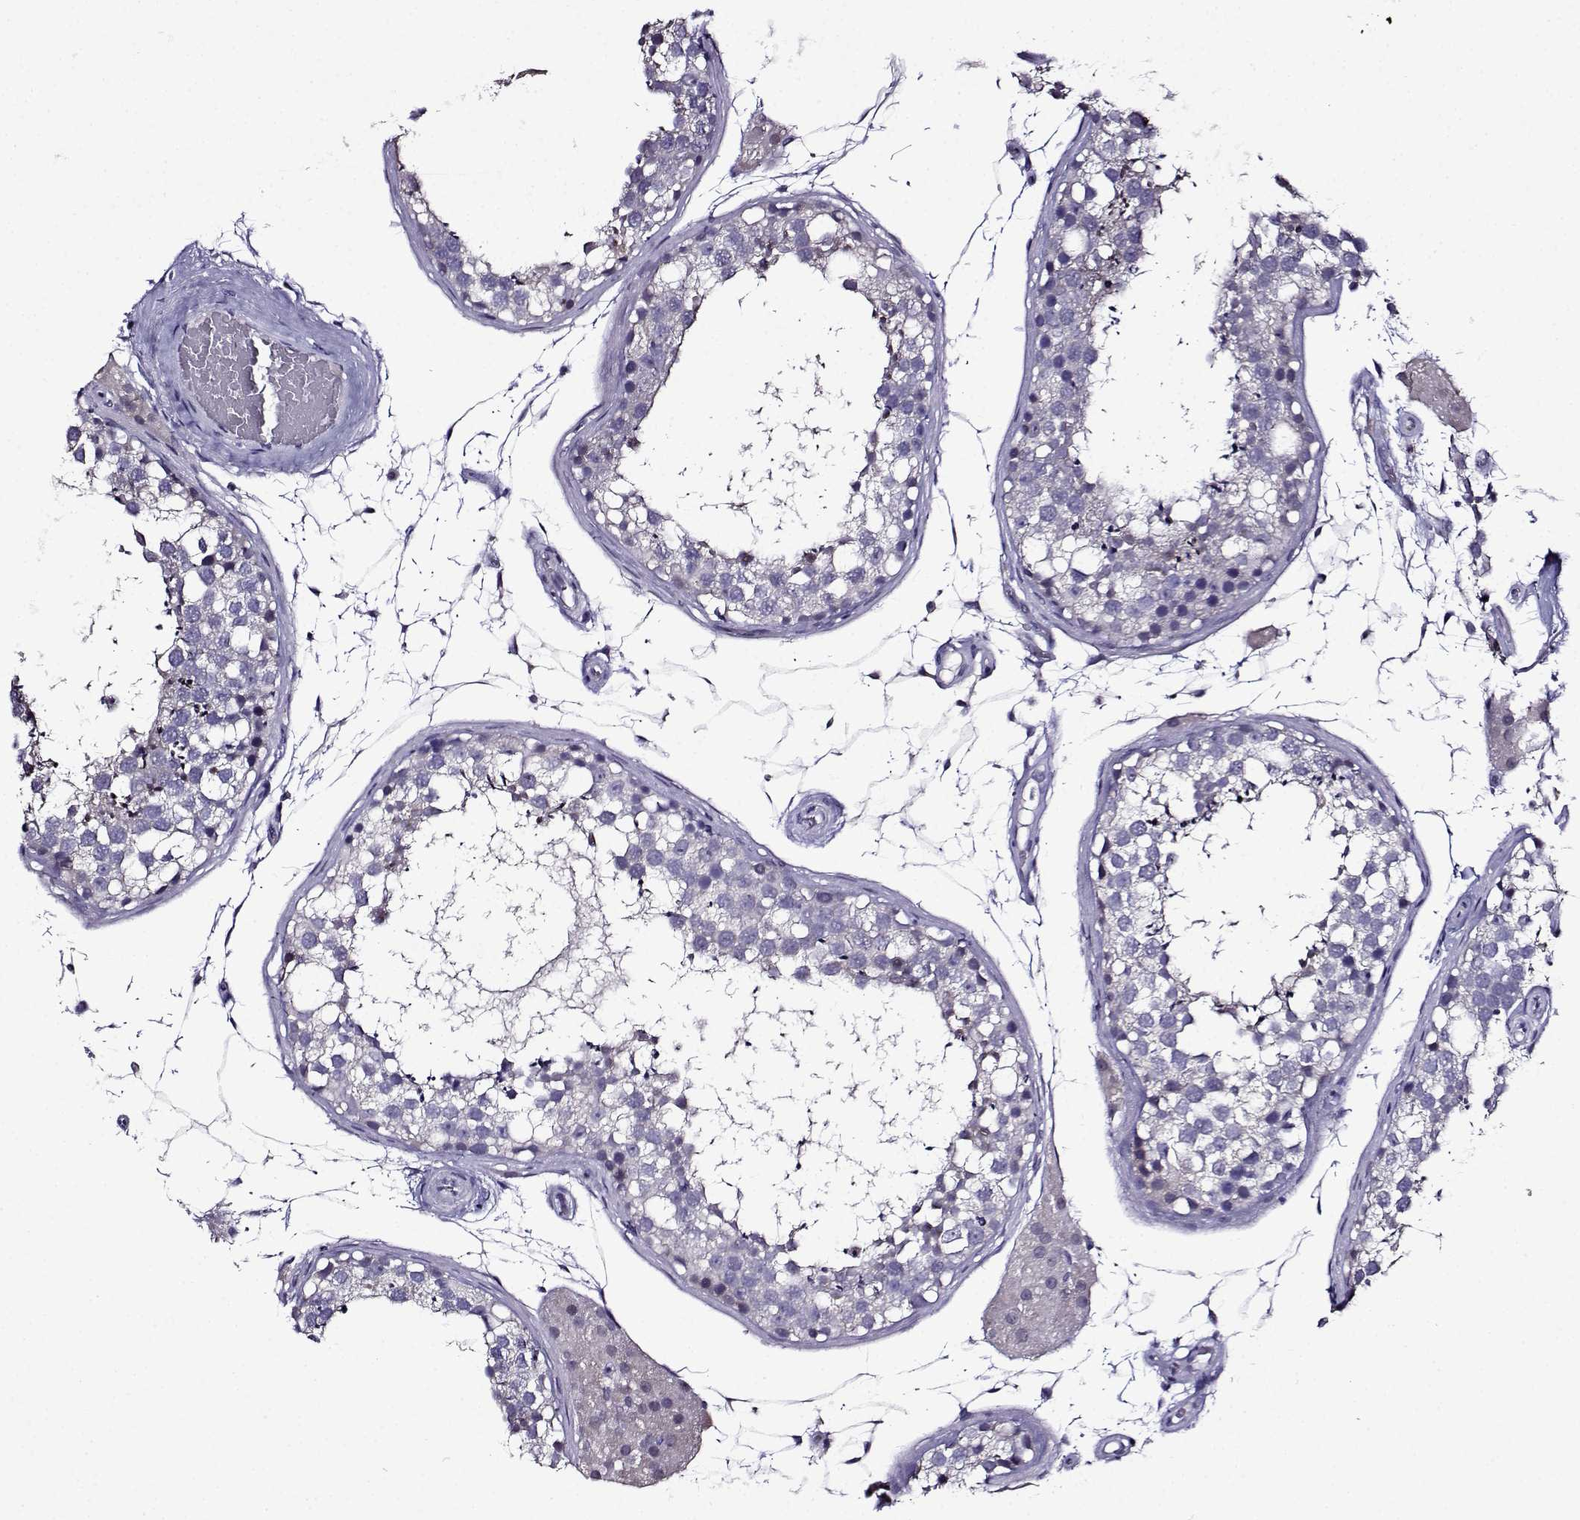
{"staining": {"intensity": "negative", "quantity": "none", "location": "none"}, "tissue": "testis", "cell_type": "Cells in seminiferous ducts", "image_type": "normal", "snomed": [{"axis": "morphology", "description": "Normal tissue, NOS"}, {"axis": "morphology", "description": "Seminoma, NOS"}, {"axis": "topography", "description": "Testis"}], "caption": "DAB immunohistochemical staining of unremarkable human testis reveals no significant expression in cells in seminiferous ducts.", "gene": "TMEM266", "patient": {"sex": "male", "age": 65}}